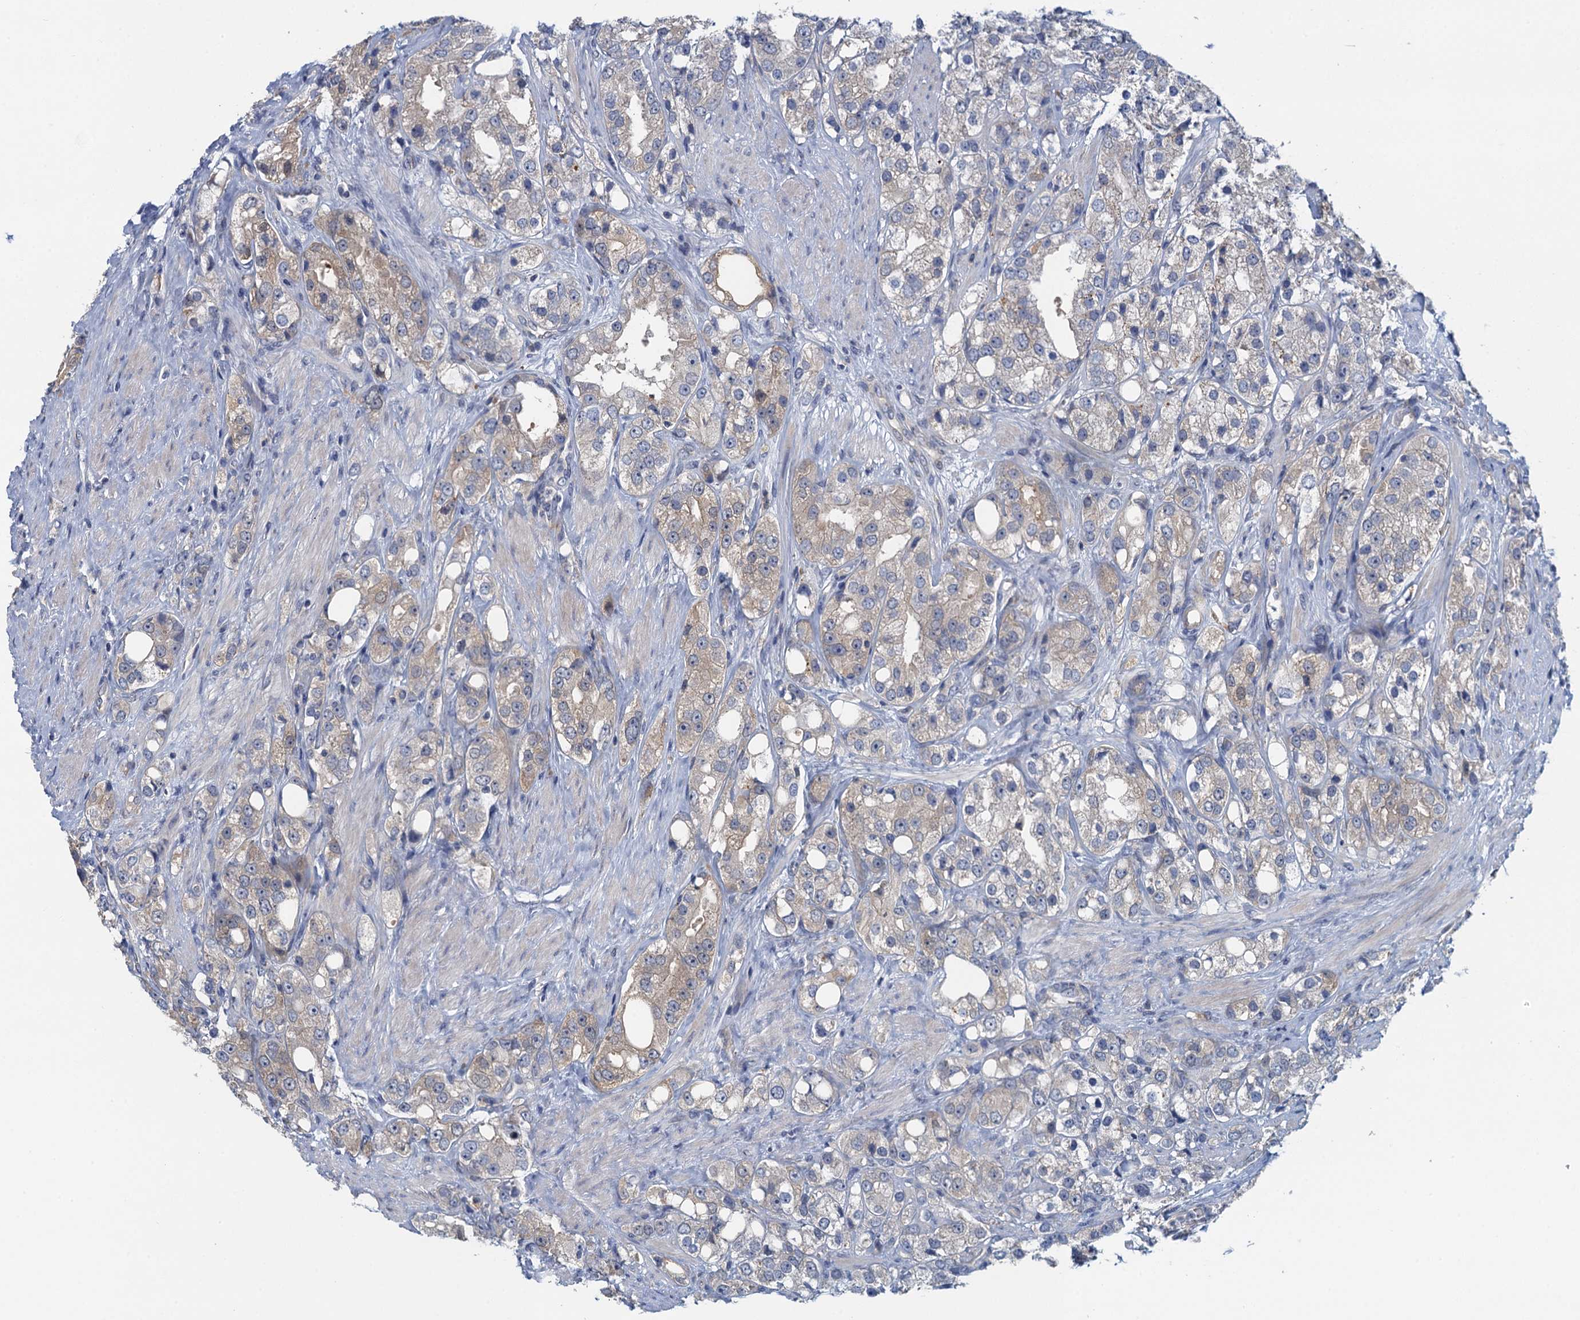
{"staining": {"intensity": "weak", "quantity": "25%-75%", "location": "cytoplasmic/membranous"}, "tissue": "prostate cancer", "cell_type": "Tumor cells", "image_type": "cancer", "snomed": [{"axis": "morphology", "description": "Adenocarcinoma, NOS"}, {"axis": "topography", "description": "Prostate"}], "caption": "Tumor cells display low levels of weak cytoplasmic/membranous expression in approximately 25%-75% of cells in human prostate cancer.", "gene": "NCKAP1L", "patient": {"sex": "male", "age": 79}}